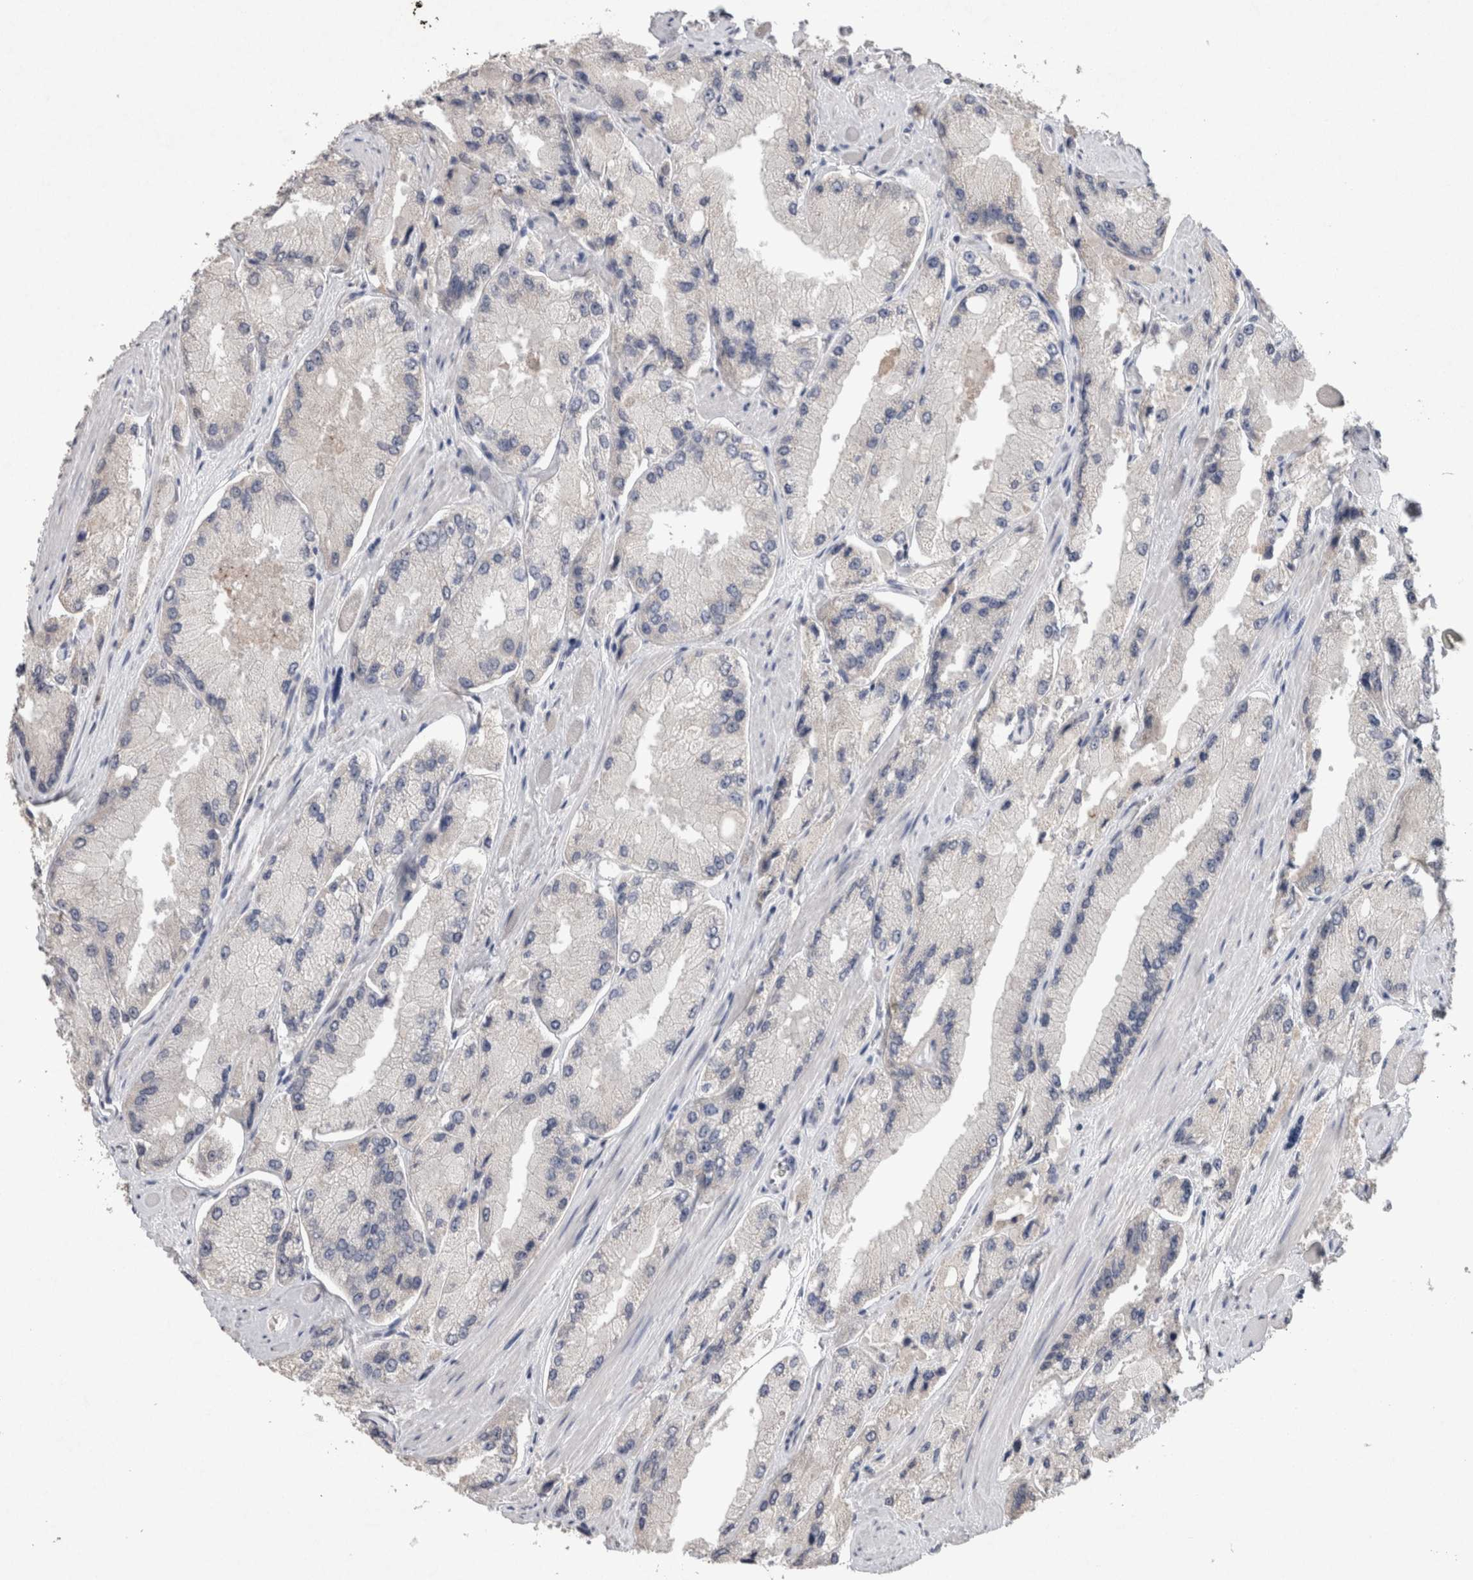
{"staining": {"intensity": "negative", "quantity": "none", "location": "none"}, "tissue": "prostate cancer", "cell_type": "Tumor cells", "image_type": "cancer", "snomed": [{"axis": "morphology", "description": "Adenocarcinoma, High grade"}, {"axis": "topography", "description": "Prostate"}], "caption": "Immunohistochemistry micrograph of neoplastic tissue: high-grade adenocarcinoma (prostate) stained with DAB (3,3'-diaminobenzidine) shows no significant protein expression in tumor cells.", "gene": "FABP7", "patient": {"sex": "male", "age": 58}}